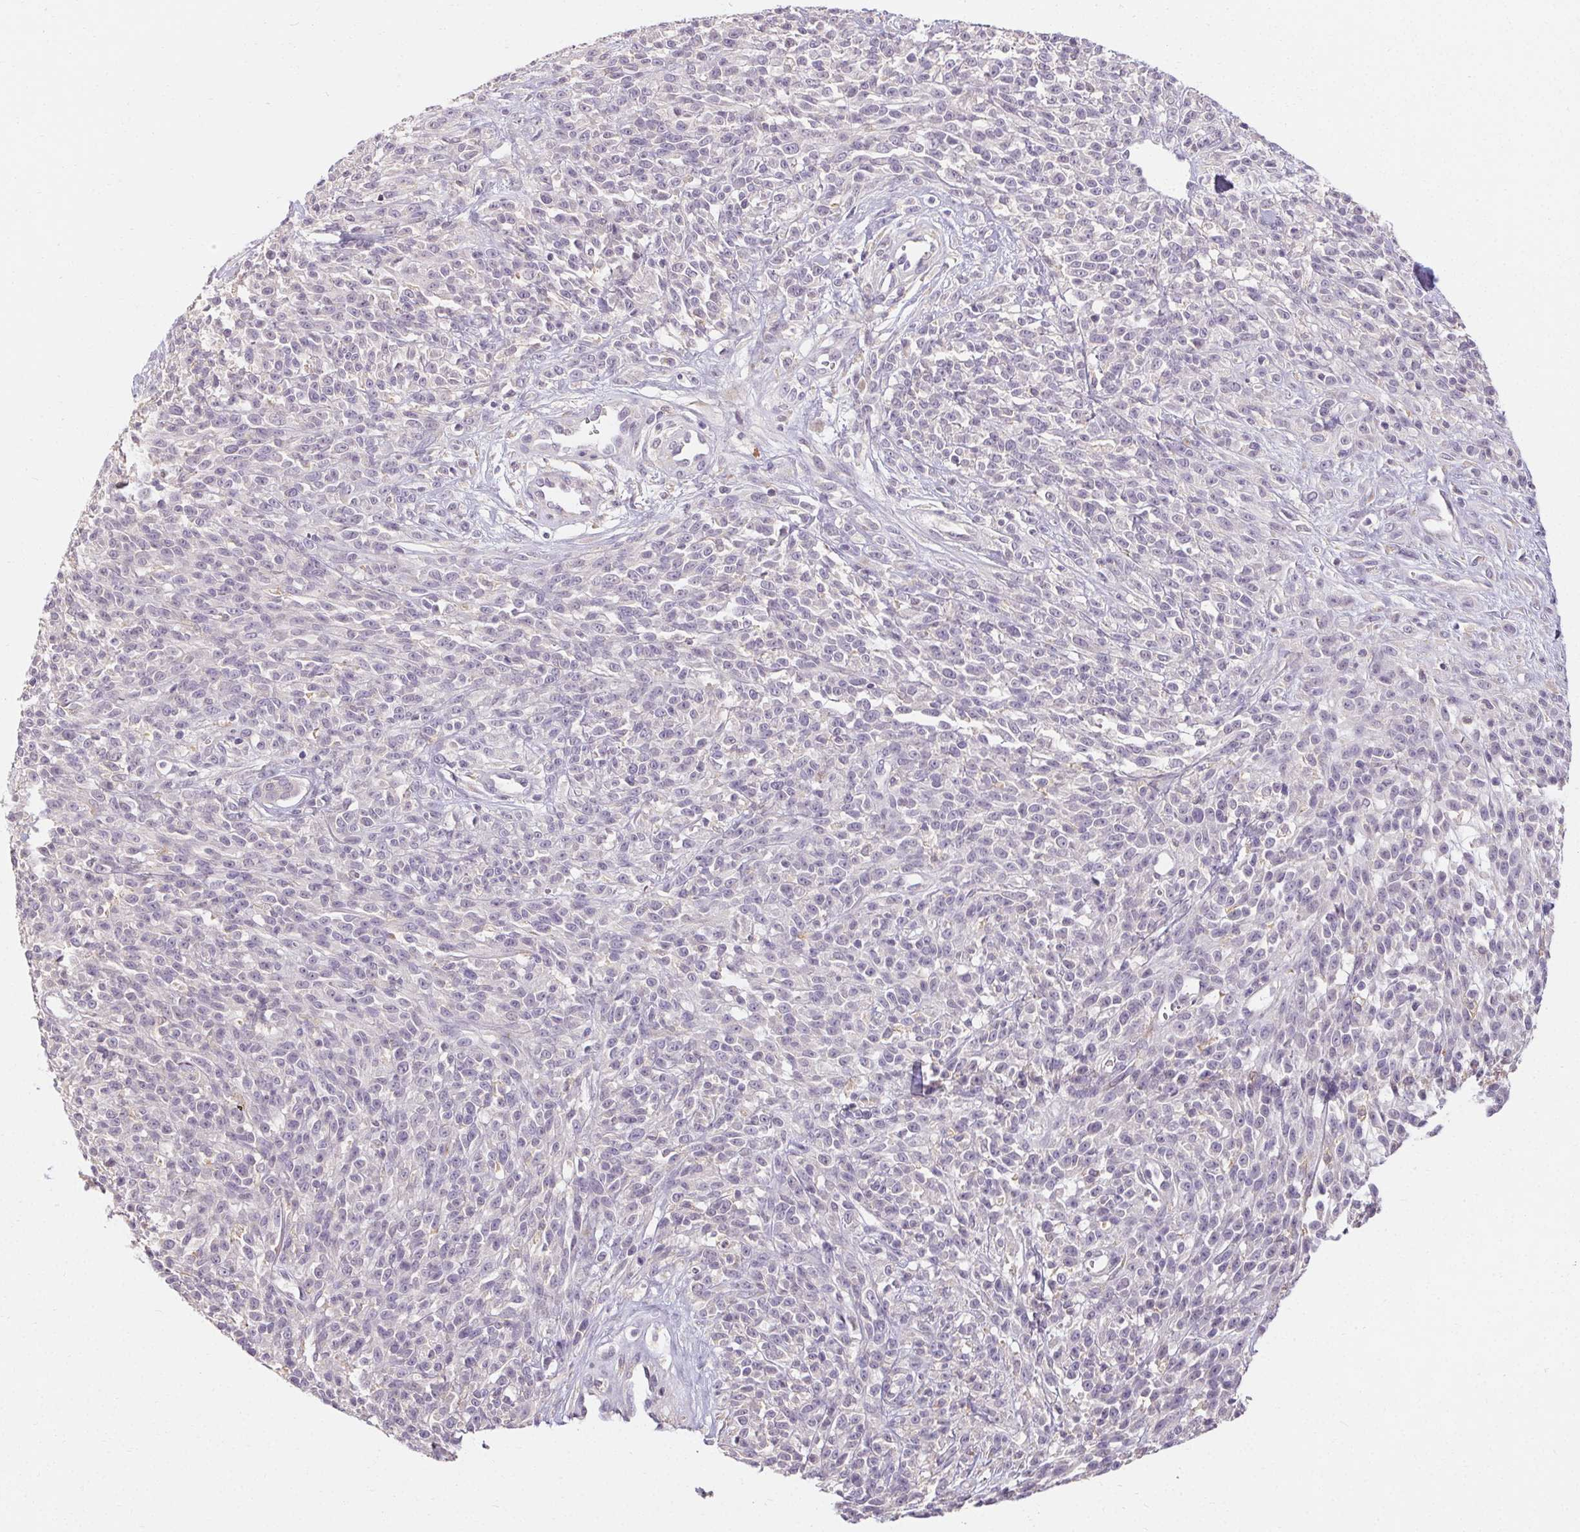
{"staining": {"intensity": "negative", "quantity": "none", "location": "none"}, "tissue": "melanoma", "cell_type": "Tumor cells", "image_type": "cancer", "snomed": [{"axis": "morphology", "description": "Malignant melanoma, NOS"}, {"axis": "topography", "description": "Skin"}, {"axis": "topography", "description": "Skin of trunk"}], "caption": "IHC of melanoma demonstrates no positivity in tumor cells.", "gene": "TMEM52B", "patient": {"sex": "male", "age": 74}}